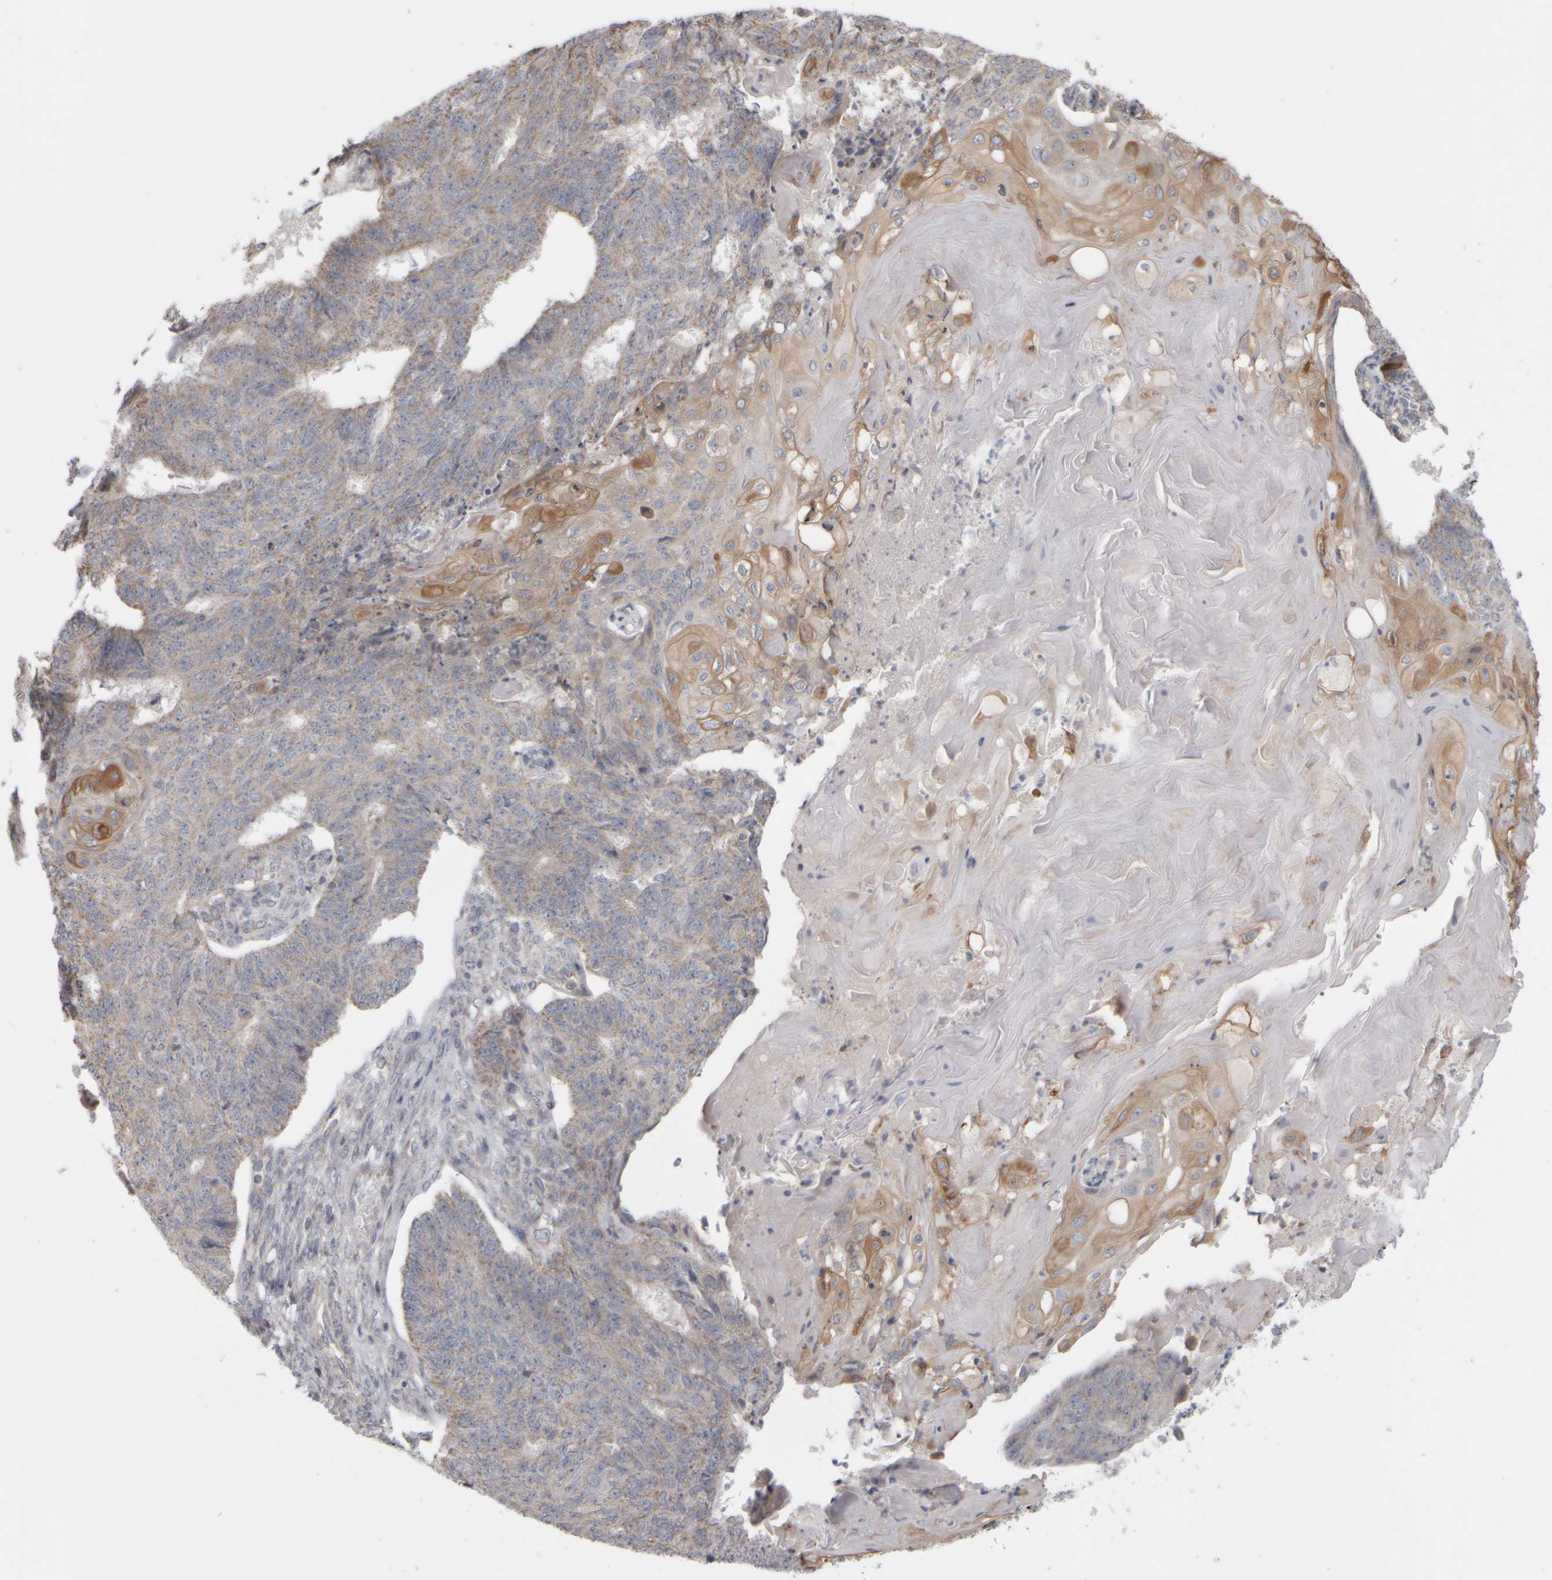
{"staining": {"intensity": "weak", "quantity": "<25%", "location": "cytoplasmic/membranous"}, "tissue": "endometrial cancer", "cell_type": "Tumor cells", "image_type": "cancer", "snomed": [{"axis": "morphology", "description": "Adenocarcinoma, NOS"}, {"axis": "topography", "description": "Endometrium"}], "caption": "DAB (3,3'-diaminobenzidine) immunohistochemical staining of human adenocarcinoma (endometrial) reveals no significant staining in tumor cells. Nuclei are stained in blue.", "gene": "SCO1", "patient": {"sex": "female", "age": 32}}